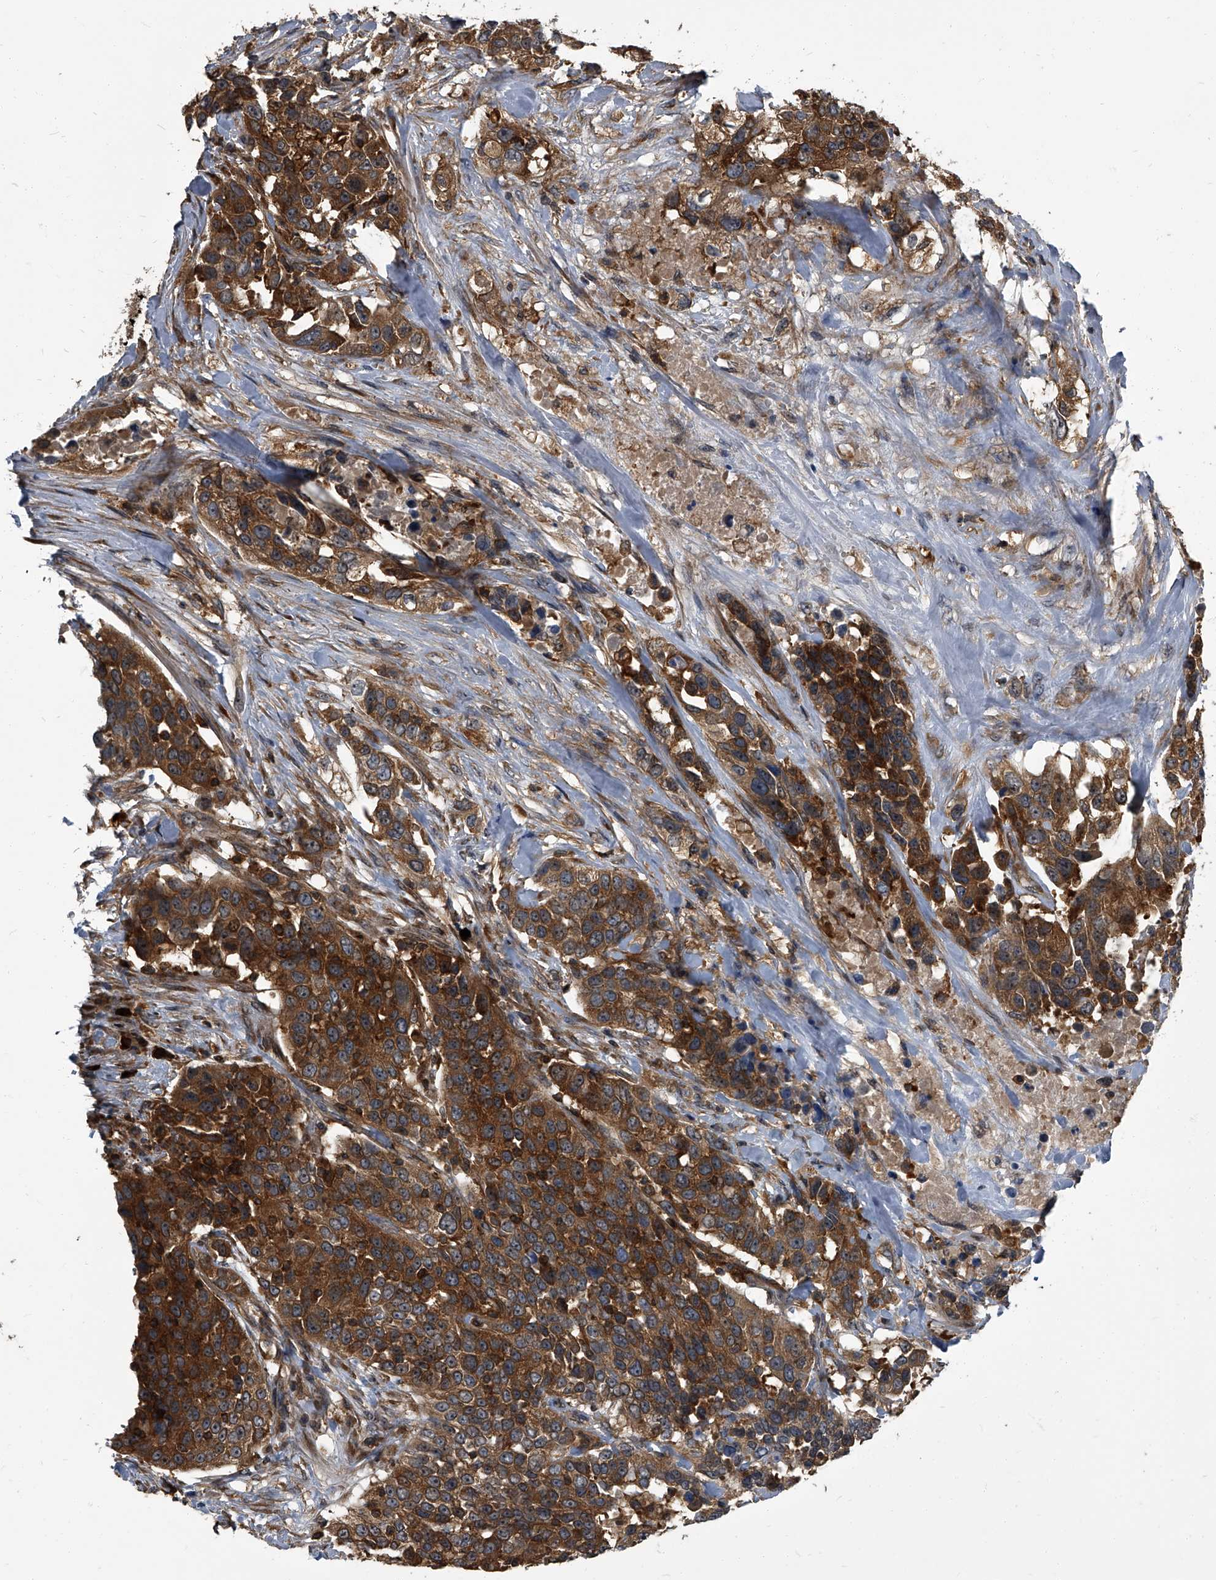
{"staining": {"intensity": "moderate", "quantity": ">75%", "location": "cytoplasmic/membranous"}, "tissue": "urothelial cancer", "cell_type": "Tumor cells", "image_type": "cancer", "snomed": [{"axis": "morphology", "description": "Urothelial carcinoma, High grade"}, {"axis": "topography", "description": "Urinary bladder"}], "caption": "Moderate cytoplasmic/membranous protein expression is identified in approximately >75% of tumor cells in high-grade urothelial carcinoma.", "gene": "CDV3", "patient": {"sex": "female", "age": 80}}